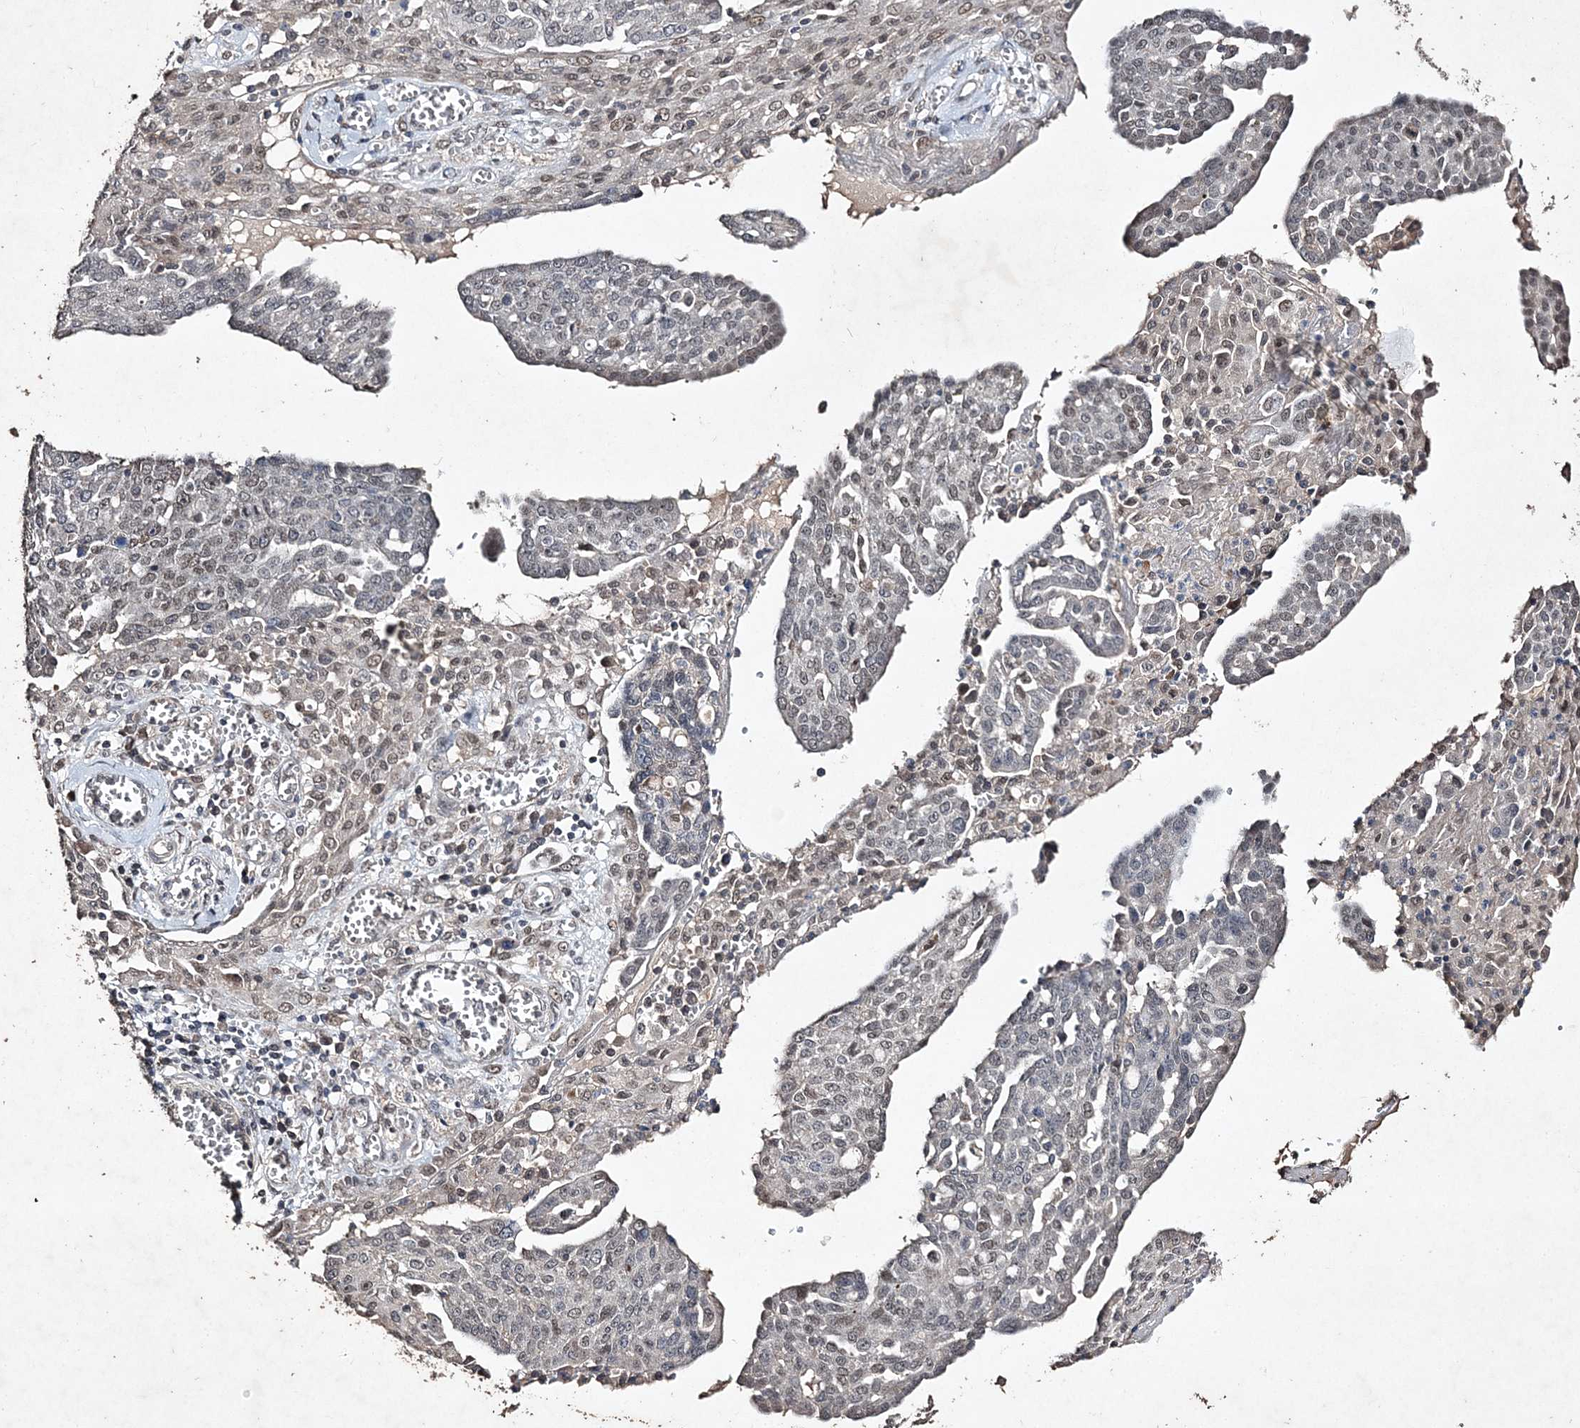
{"staining": {"intensity": "weak", "quantity": "25%-75%", "location": "nuclear"}, "tissue": "ovarian cancer", "cell_type": "Tumor cells", "image_type": "cancer", "snomed": [{"axis": "morphology", "description": "Cystadenocarcinoma, serous, NOS"}, {"axis": "topography", "description": "Soft tissue"}, {"axis": "topography", "description": "Ovary"}], "caption": "Immunohistochemical staining of ovarian cancer shows weak nuclear protein staining in approximately 25%-75% of tumor cells.", "gene": "C3orf38", "patient": {"sex": "female", "age": 57}}